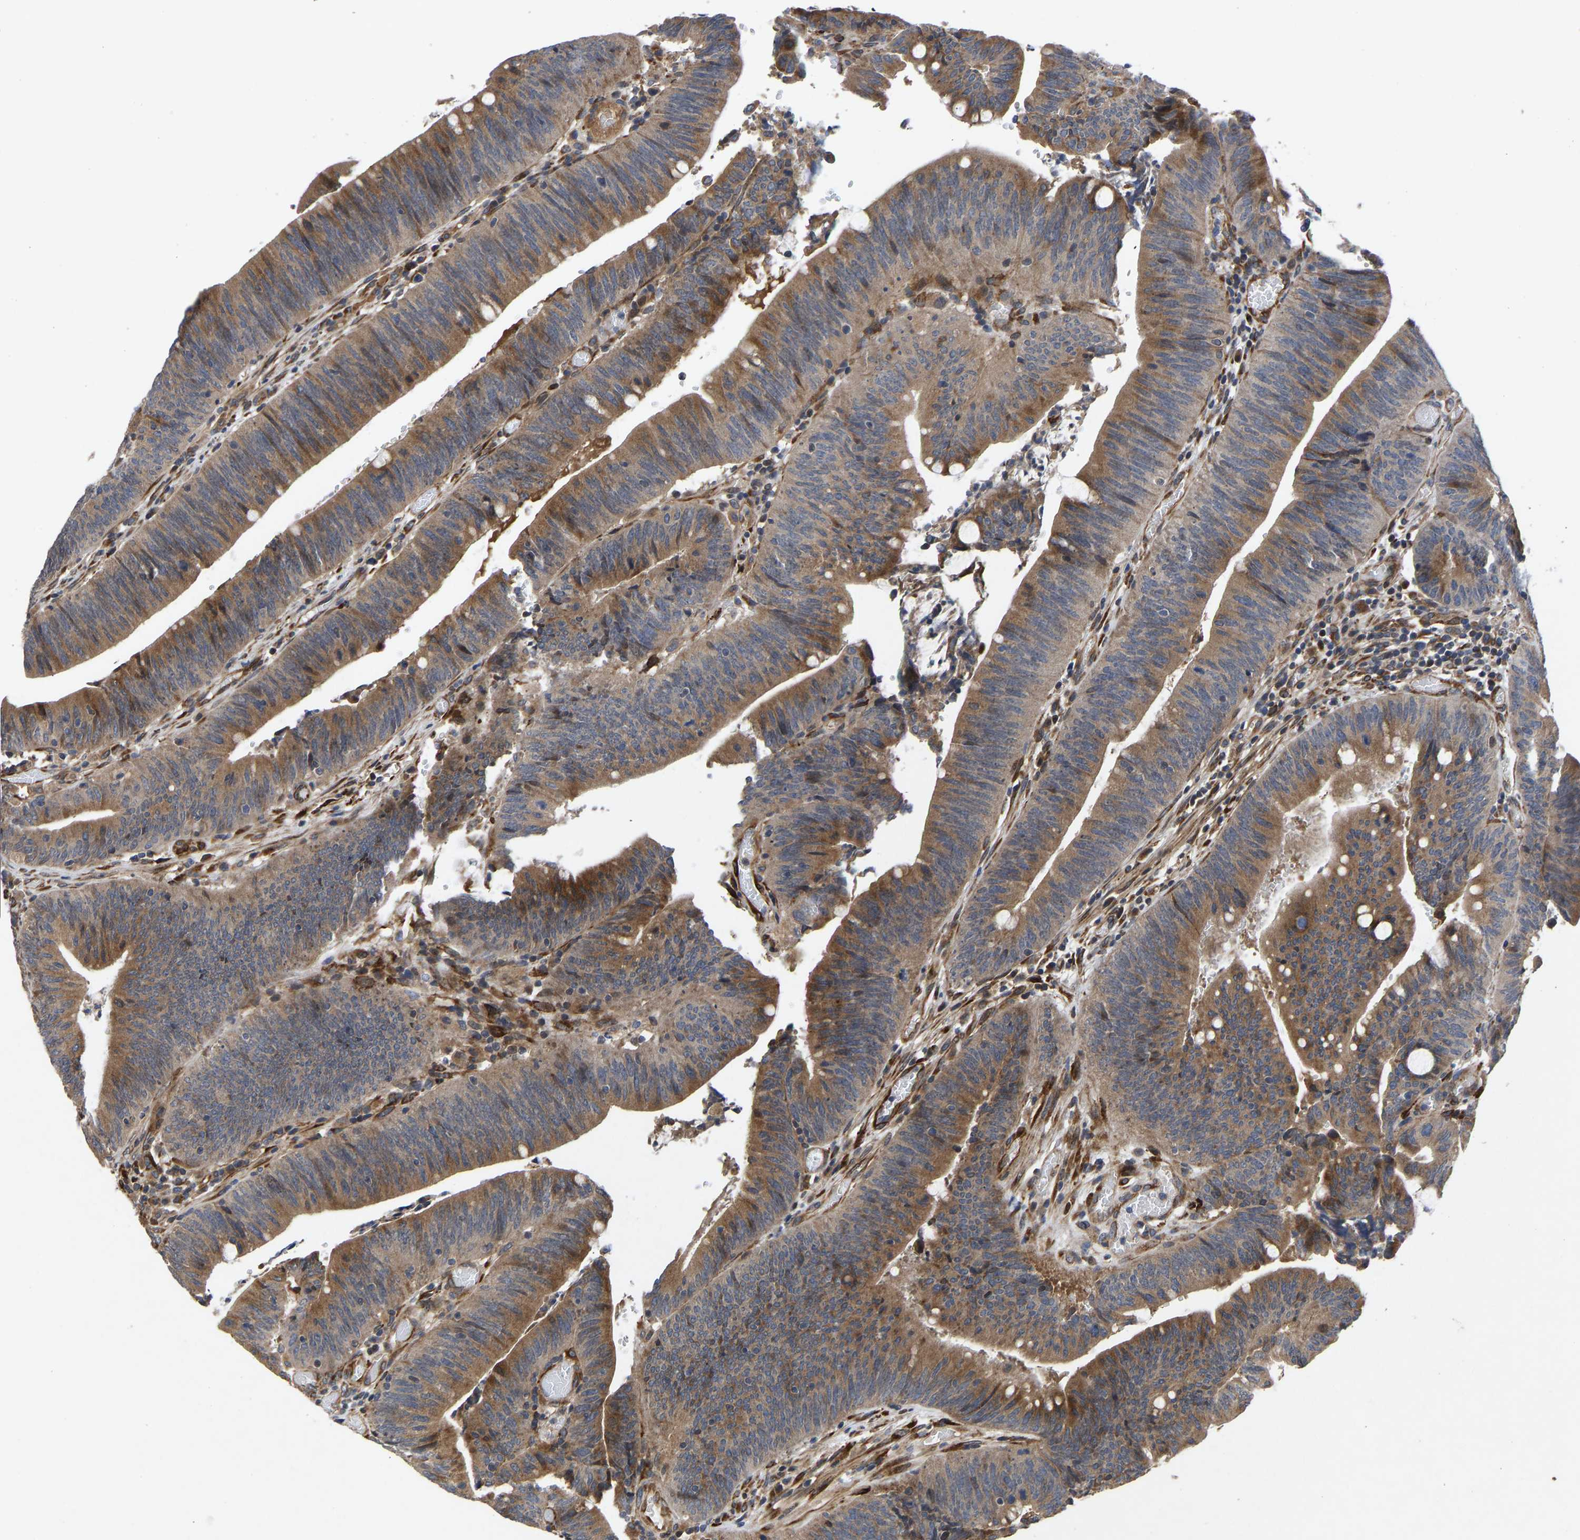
{"staining": {"intensity": "moderate", "quantity": ">75%", "location": "cytoplasmic/membranous"}, "tissue": "colorectal cancer", "cell_type": "Tumor cells", "image_type": "cancer", "snomed": [{"axis": "morphology", "description": "Normal tissue, NOS"}, {"axis": "morphology", "description": "Adenocarcinoma, NOS"}, {"axis": "topography", "description": "Rectum"}], "caption": "Immunohistochemical staining of human adenocarcinoma (colorectal) shows moderate cytoplasmic/membranous protein staining in approximately >75% of tumor cells.", "gene": "FRRS1", "patient": {"sex": "female", "age": 66}}